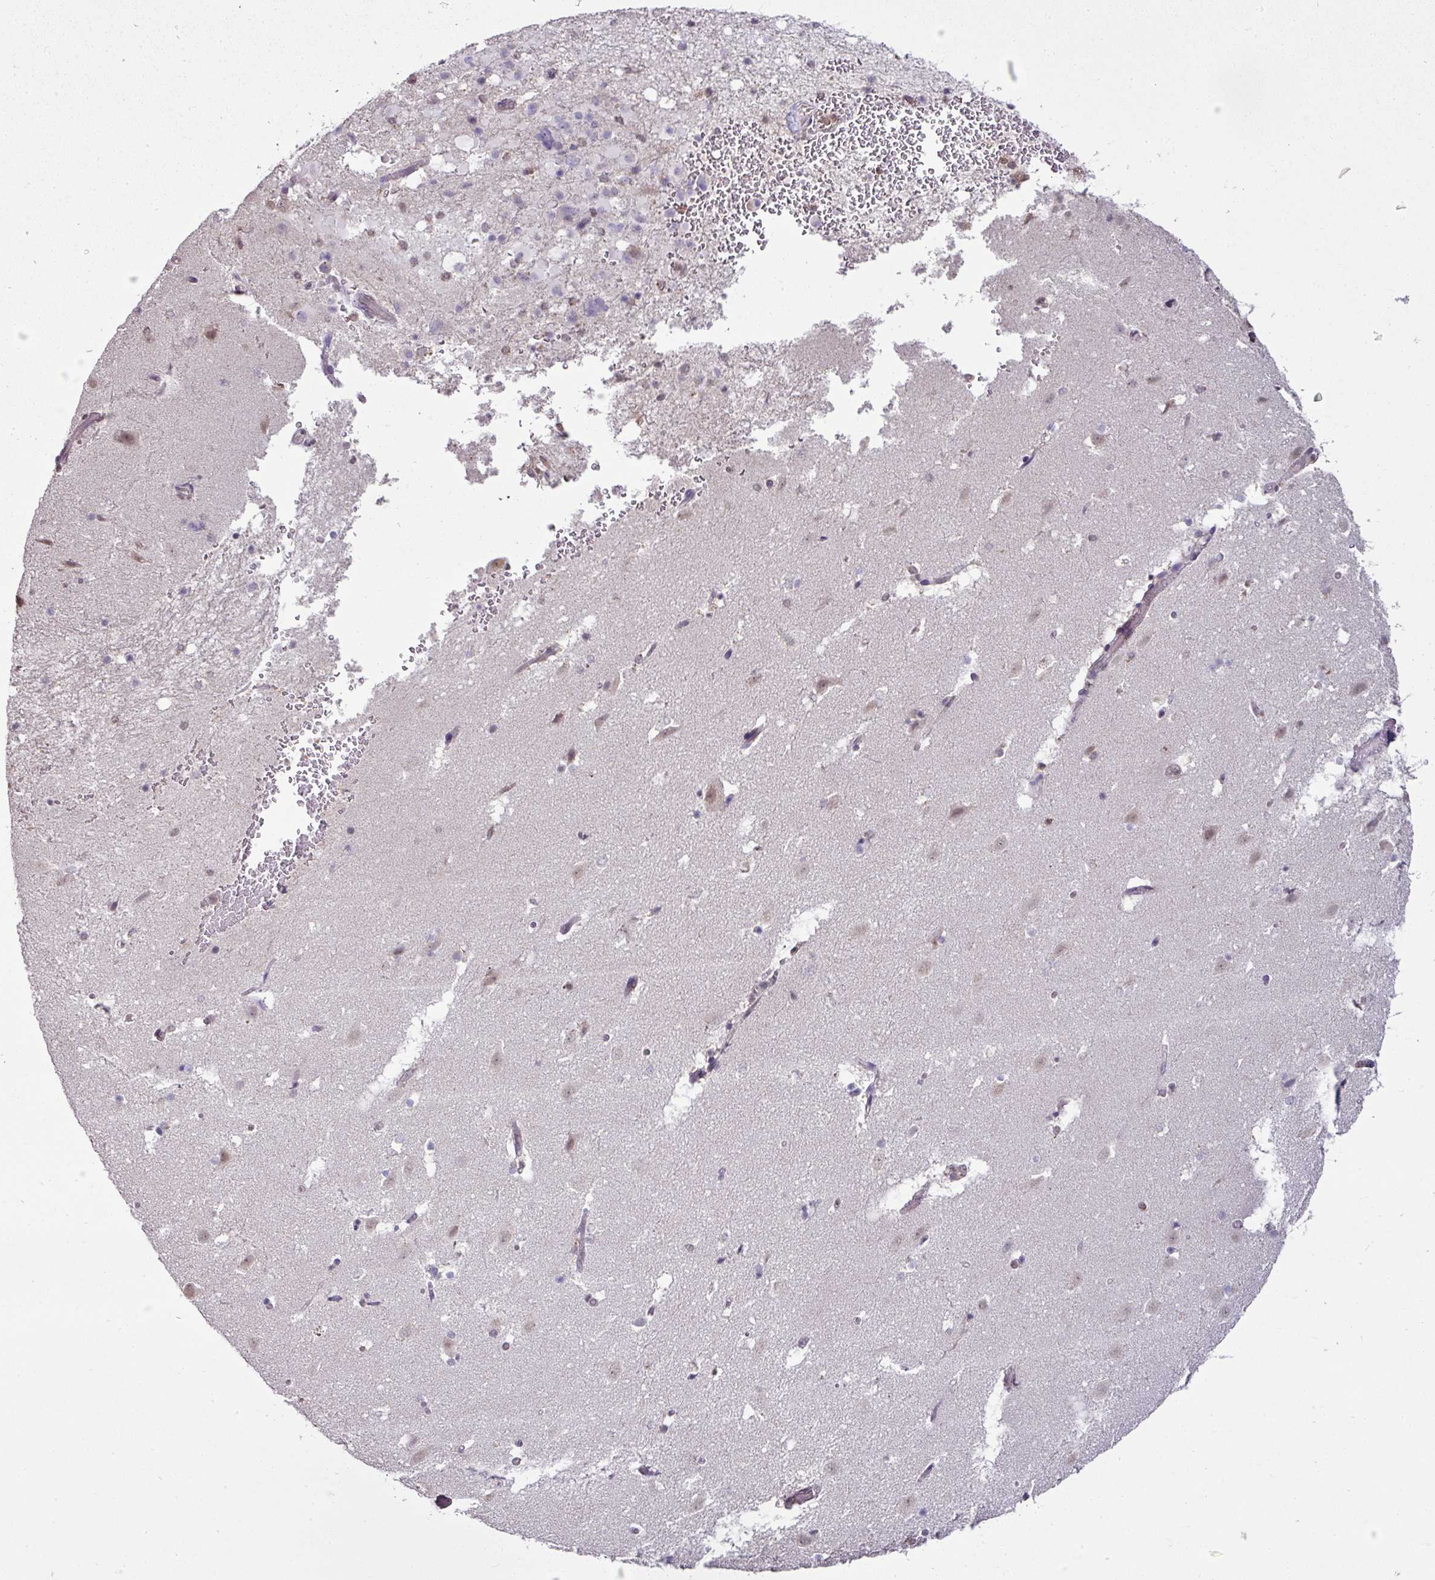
{"staining": {"intensity": "moderate", "quantity": "<25%", "location": "nuclear"}, "tissue": "caudate", "cell_type": "Glial cells", "image_type": "normal", "snomed": [{"axis": "morphology", "description": "Normal tissue, NOS"}, {"axis": "topography", "description": "Lateral ventricle wall"}], "caption": "Protein staining of unremarkable caudate displays moderate nuclear expression in about <25% of glial cells.", "gene": "JPH2", "patient": {"sex": "male", "age": 37}}